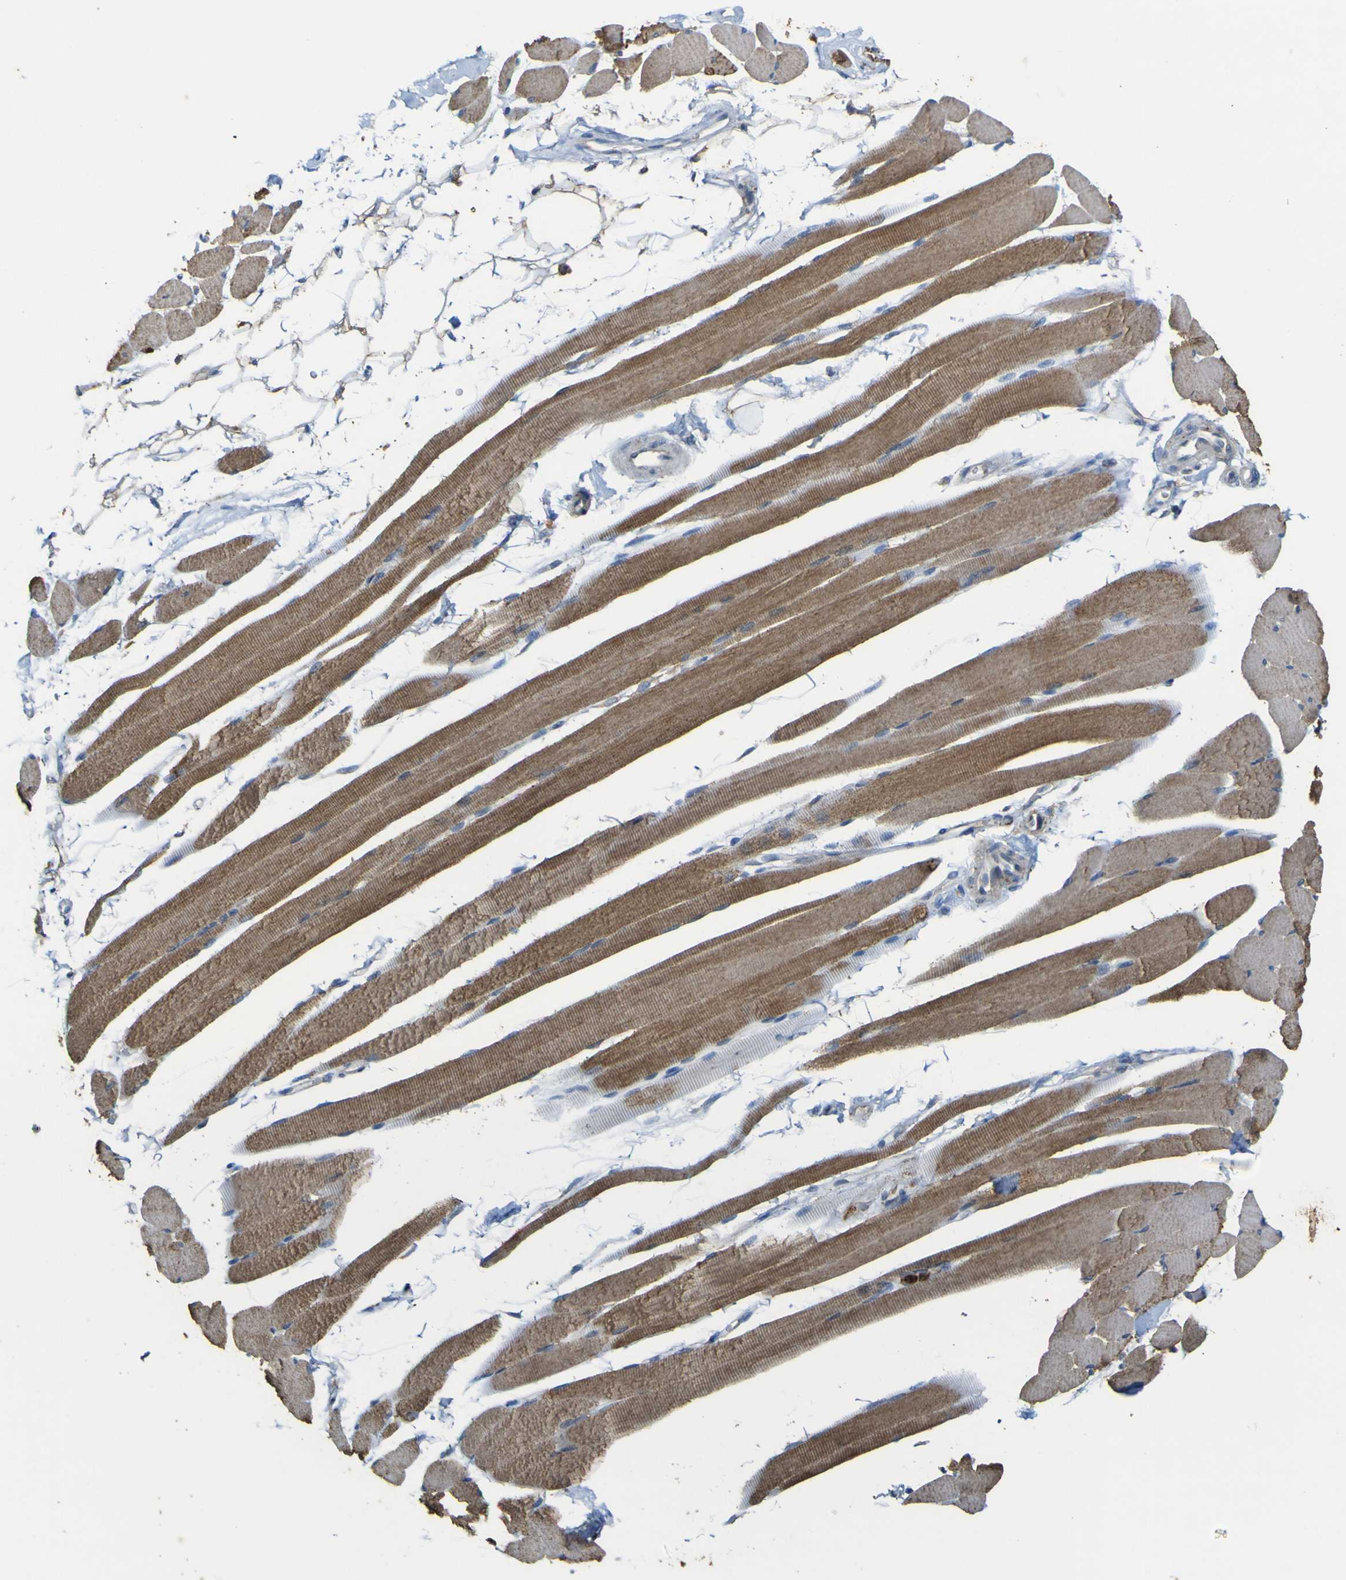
{"staining": {"intensity": "strong", "quantity": ">75%", "location": "cytoplasmic/membranous"}, "tissue": "skeletal muscle", "cell_type": "Myocytes", "image_type": "normal", "snomed": [{"axis": "morphology", "description": "Normal tissue, NOS"}, {"axis": "topography", "description": "Skeletal muscle"}, {"axis": "topography", "description": "Peripheral nerve tissue"}], "caption": "High-power microscopy captured an immunohistochemistry (IHC) histopathology image of unremarkable skeletal muscle, revealing strong cytoplasmic/membranous staining in about >75% of myocytes. The staining is performed using DAB brown chromogen to label protein expression. The nuclei are counter-stained blue using hematoxylin.", "gene": "ACSL3", "patient": {"sex": "female", "age": 84}}